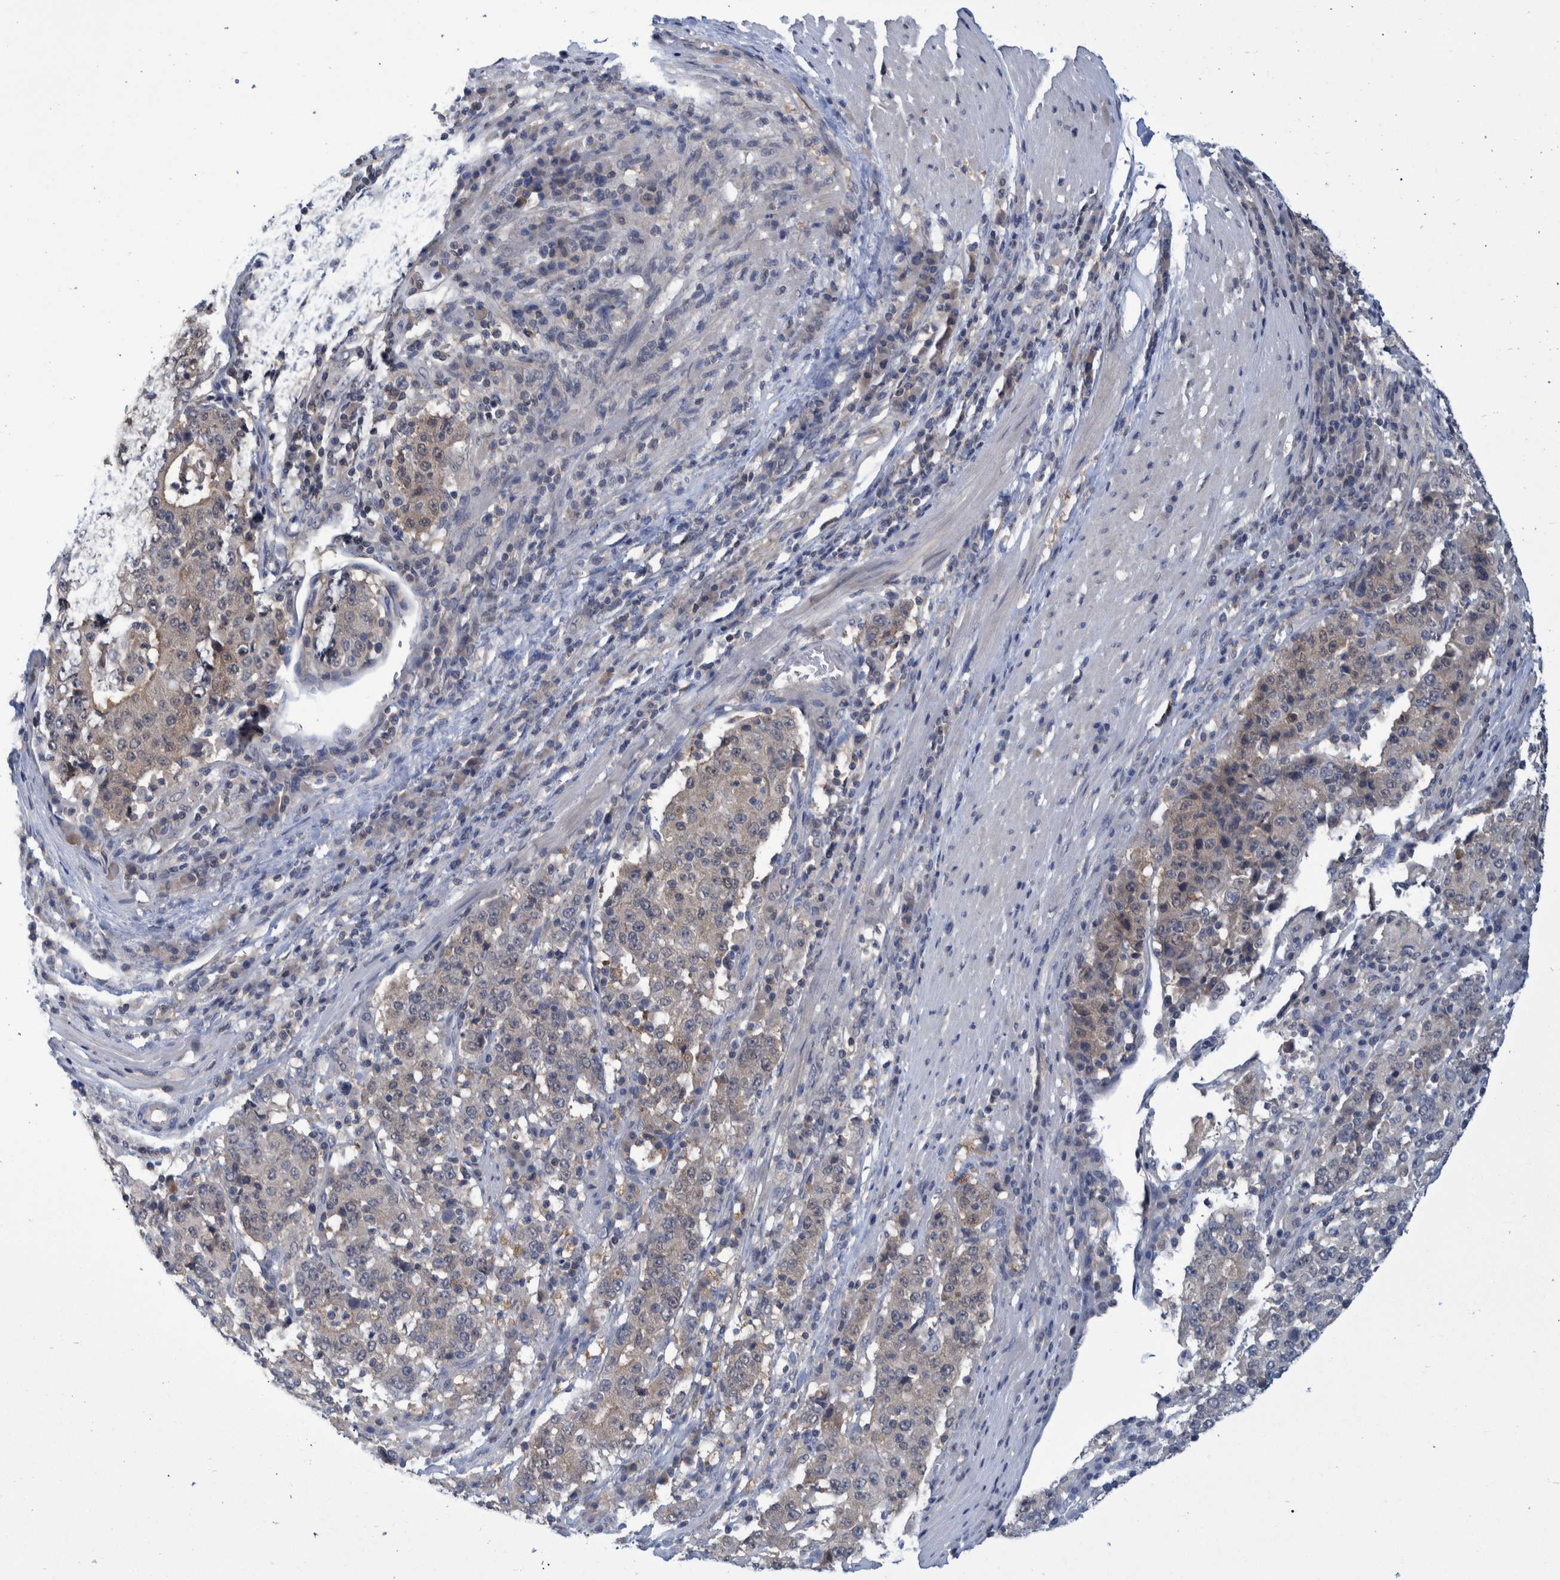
{"staining": {"intensity": "weak", "quantity": "<25%", "location": "cytoplasmic/membranous"}, "tissue": "stomach cancer", "cell_type": "Tumor cells", "image_type": "cancer", "snomed": [{"axis": "morphology", "description": "Adenocarcinoma, NOS"}, {"axis": "topography", "description": "Stomach"}], "caption": "The histopathology image demonstrates no staining of tumor cells in stomach cancer.", "gene": "PCYT2", "patient": {"sex": "male", "age": 59}}